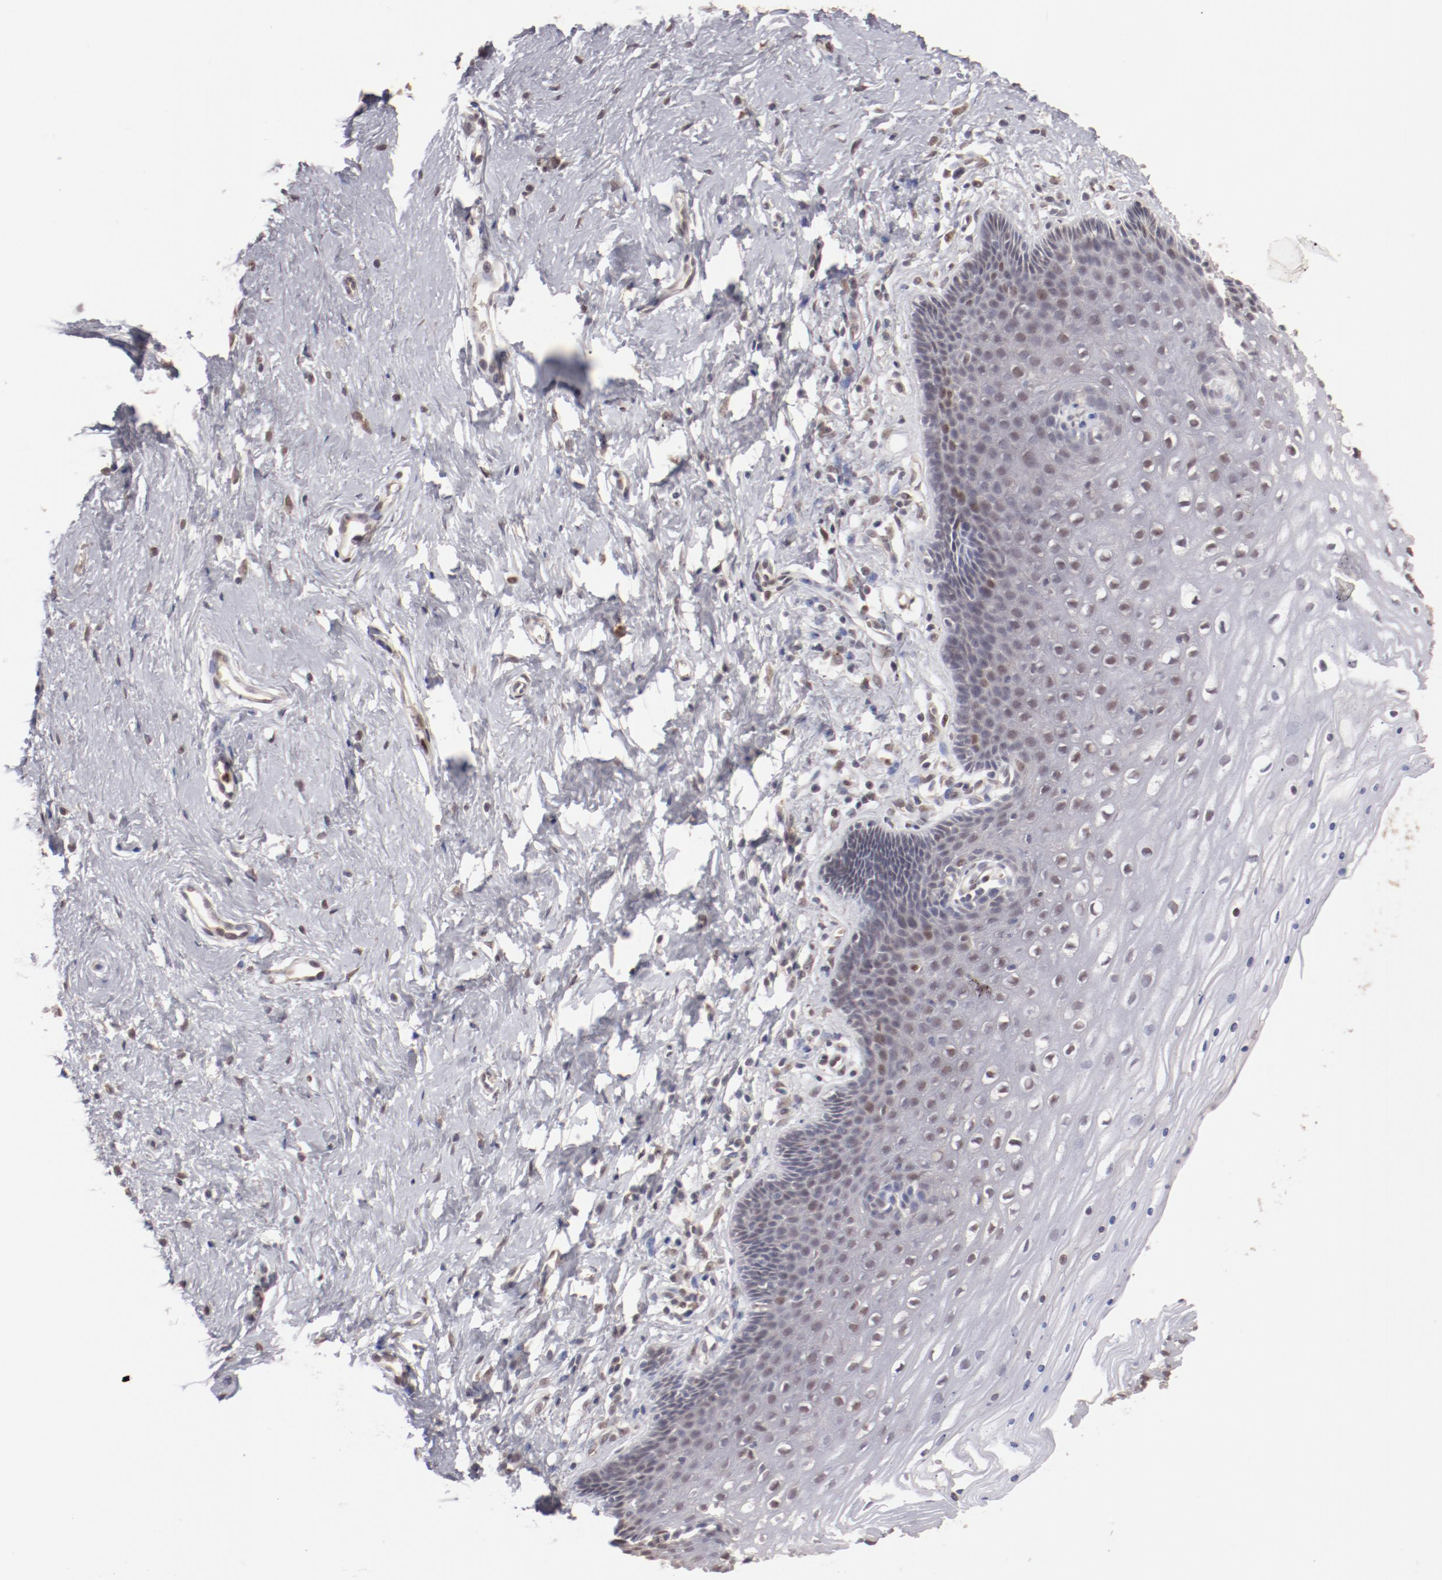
{"staining": {"intensity": "weak", "quantity": "25%-75%", "location": "nuclear"}, "tissue": "cervix", "cell_type": "Glandular cells", "image_type": "normal", "snomed": [{"axis": "morphology", "description": "Normal tissue, NOS"}, {"axis": "topography", "description": "Cervix"}], "caption": "Weak nuclear protein expression is appreciated in approximately 25%-75% of glandular cells in cervix.", "gene": "NFE2", "patient": {"sex": "female", "age": 39}}